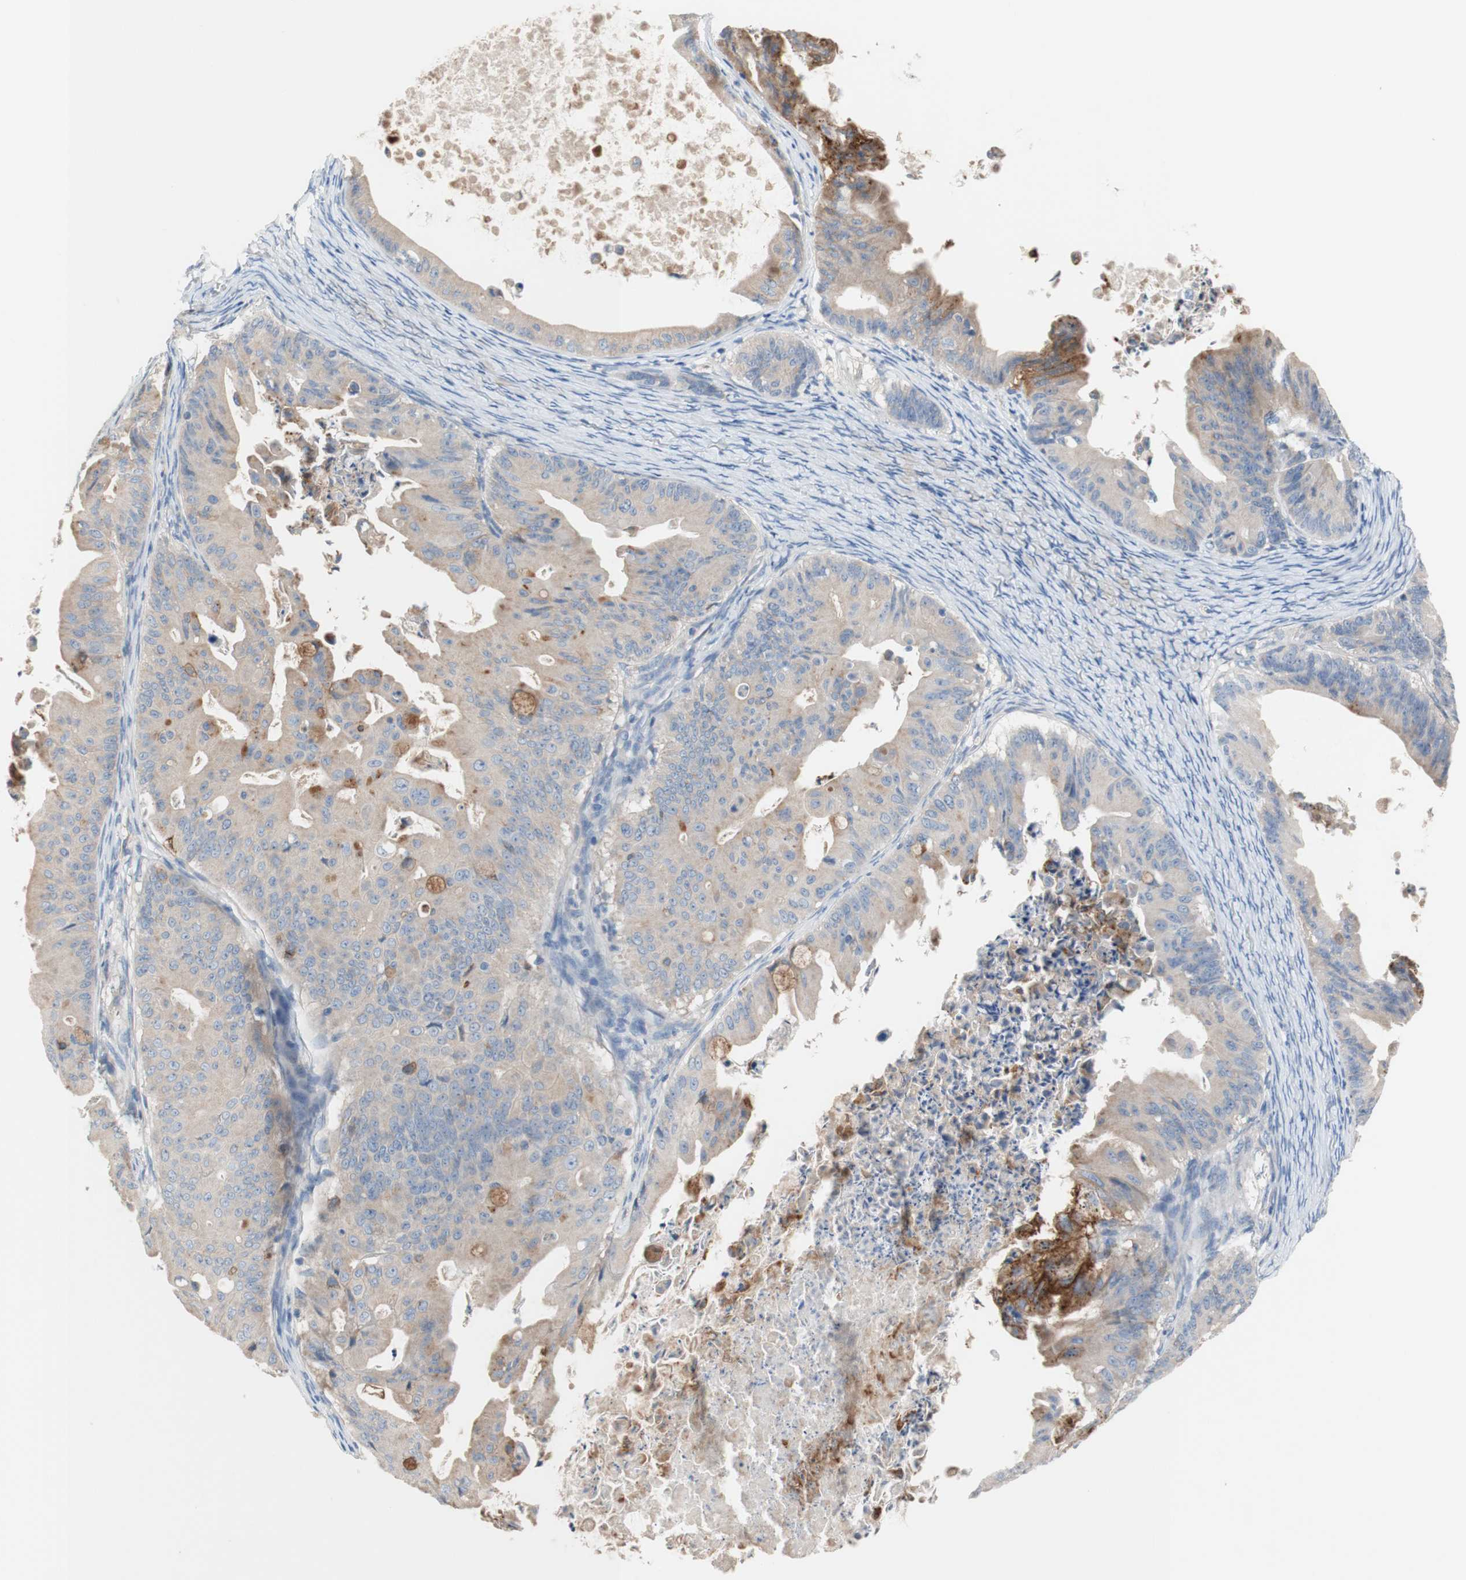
{"staining": {"intensity": "moderate", "quantity": "<25%", "location": "cytoplasmic/membranous"}, "tissue": "ovarian cancer", "cell_type": "Tumor cells", "image_type": "cancer", "snomed": [{"axis": "morphology", "description": "Cystadenocarcinoma, mucinous, NOS"}, {"axis": "topography", "description": "Ovary"}], "caption": "Ovarian cancer (mucinous cystadenocarcinoma) stained with a protein marker demonstrates moderate staining in tumor cells.", "gene": "F3", "patient": {"sex": "female", "age": 37}}